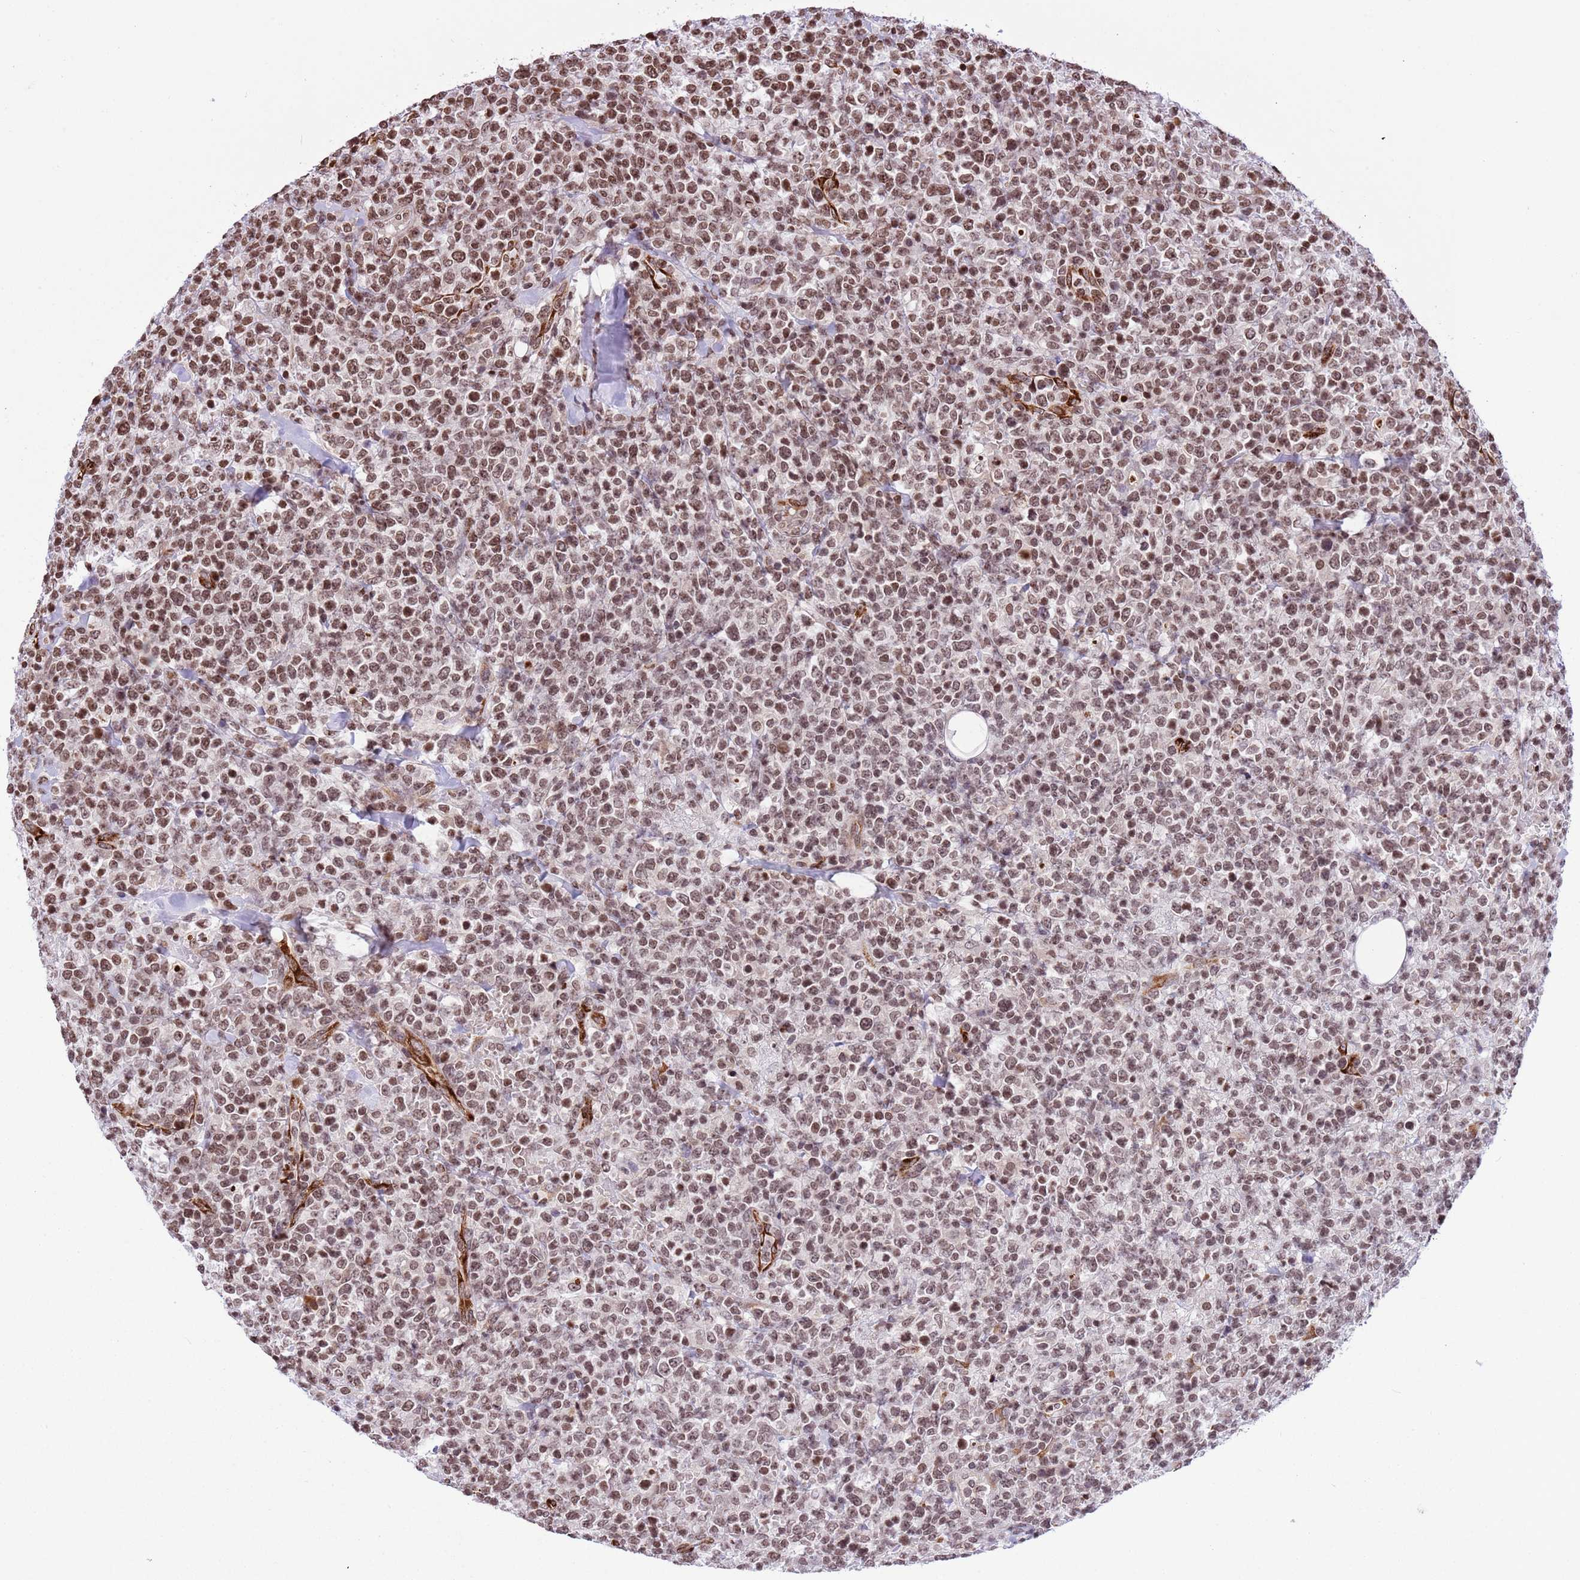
{"staining": {"intensity": "moderate", "quantity": ">75%", "location": "nuclear"}, "tissue": "lymphoma", "cell_type": "Tumor cells", "image_type": "cancer", "snomed": [{"axis": "morphology", "description": "Malignant lymphoma, non-Hodgkin's type, High grade"}, {"axis": "topography", "description": "Colon"}], "caption": "Moderate nuclear protein expression is seen in approximately >75% of tumor cells in lymphoma. The protein of interest is shown in brown color, while the nuclei are stained blue.", "gene": "NRIP1", "patient": {"sex": "female", "age": 53}}